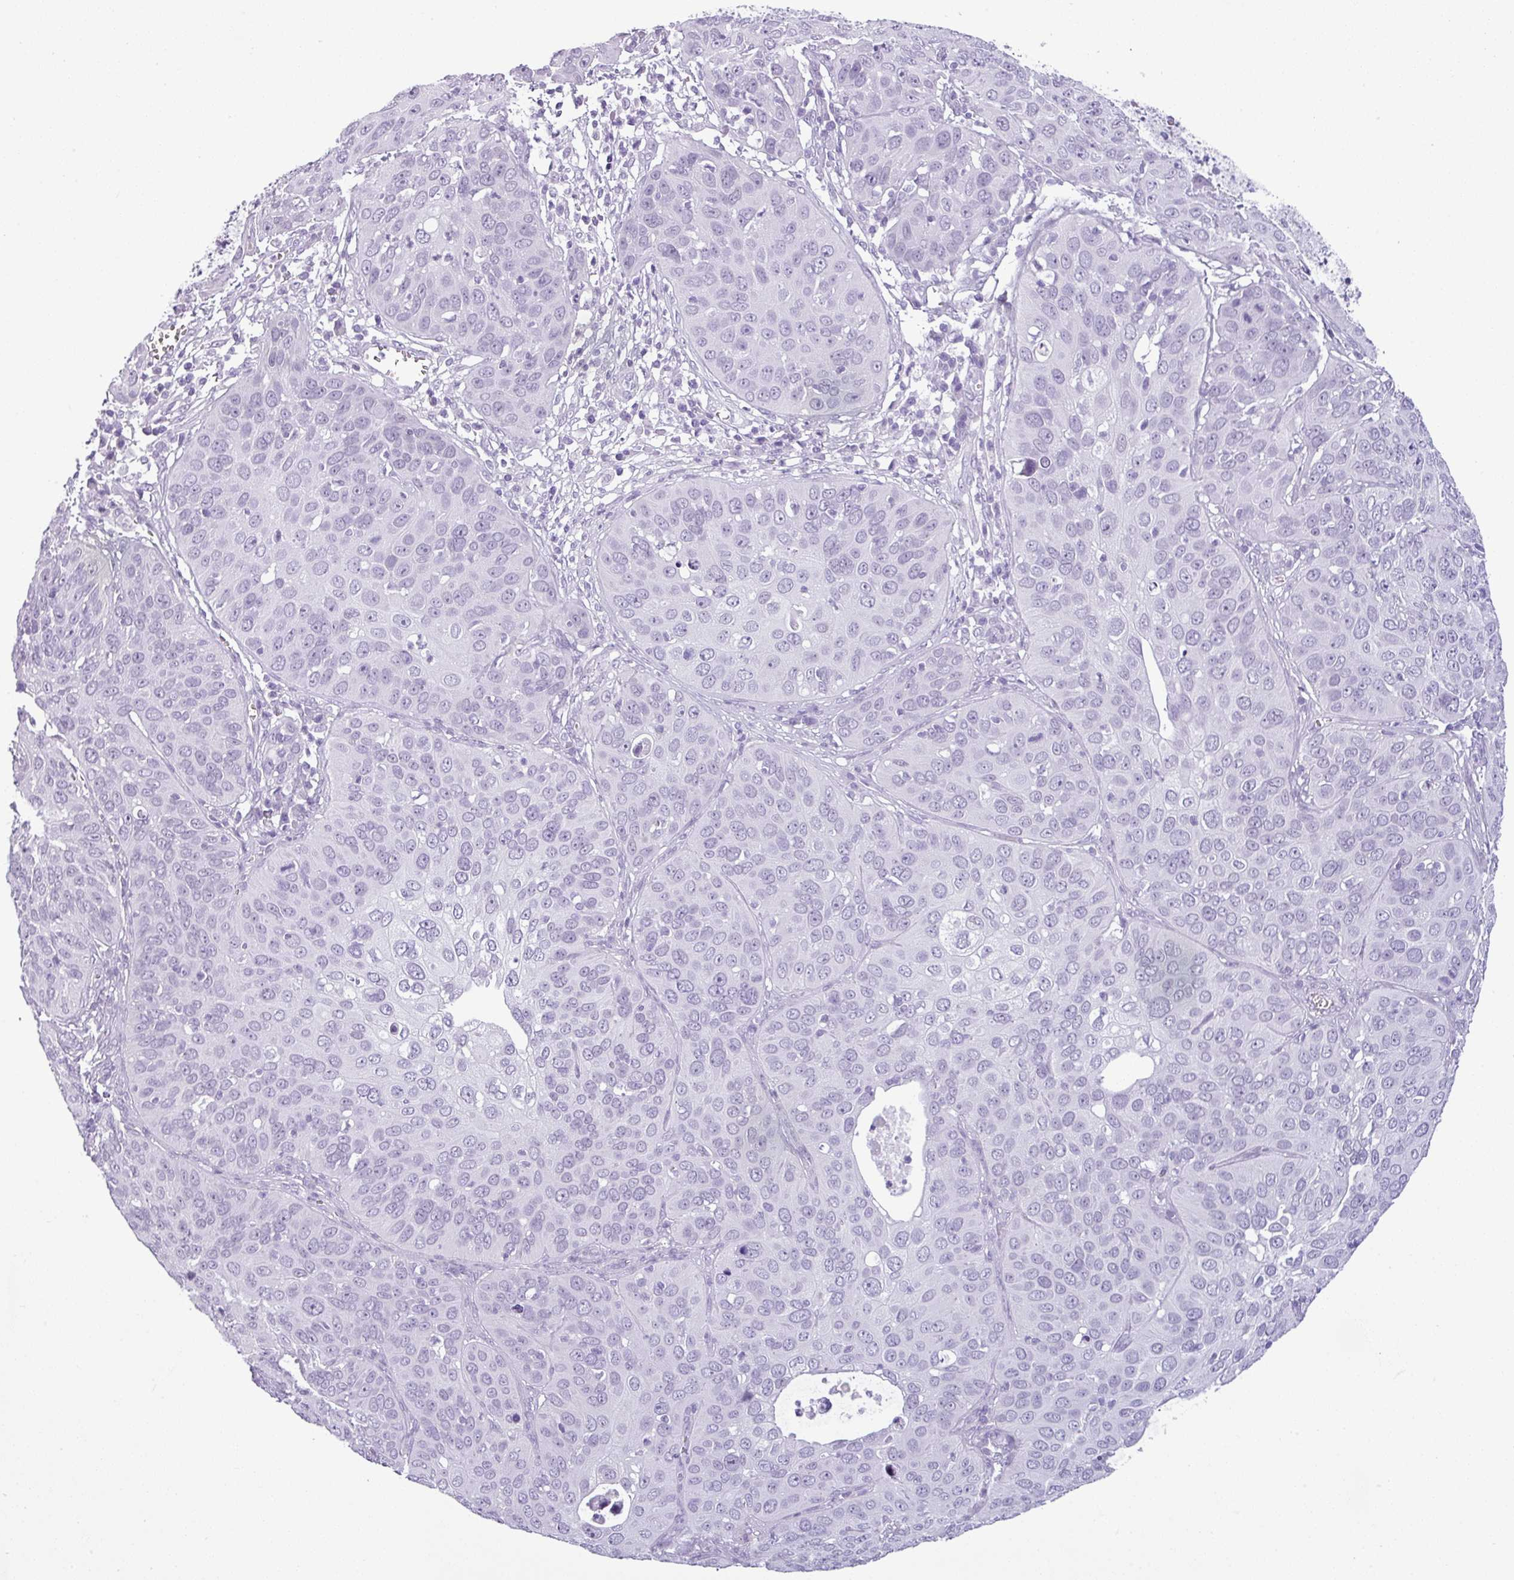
{"staining": {"intensity": "negative", "quantity": "none", "location": "none"}, "tissue": "cervical cancer", "cell_type": "Tumor cells", "image_type": "cancer", "snomed": [{"axis": "morphology", "description": "Squamous cell carcinoma, NOS"}, {"axis": "topography", "description": "Cervix"}], "caption": "A photomicrograph of cervical squamous cell carcinoma stained for a protein reveals no brown staining in tumor cells.", "gene": "CDH16", "patient": {"sex": "female", "age": 36}}